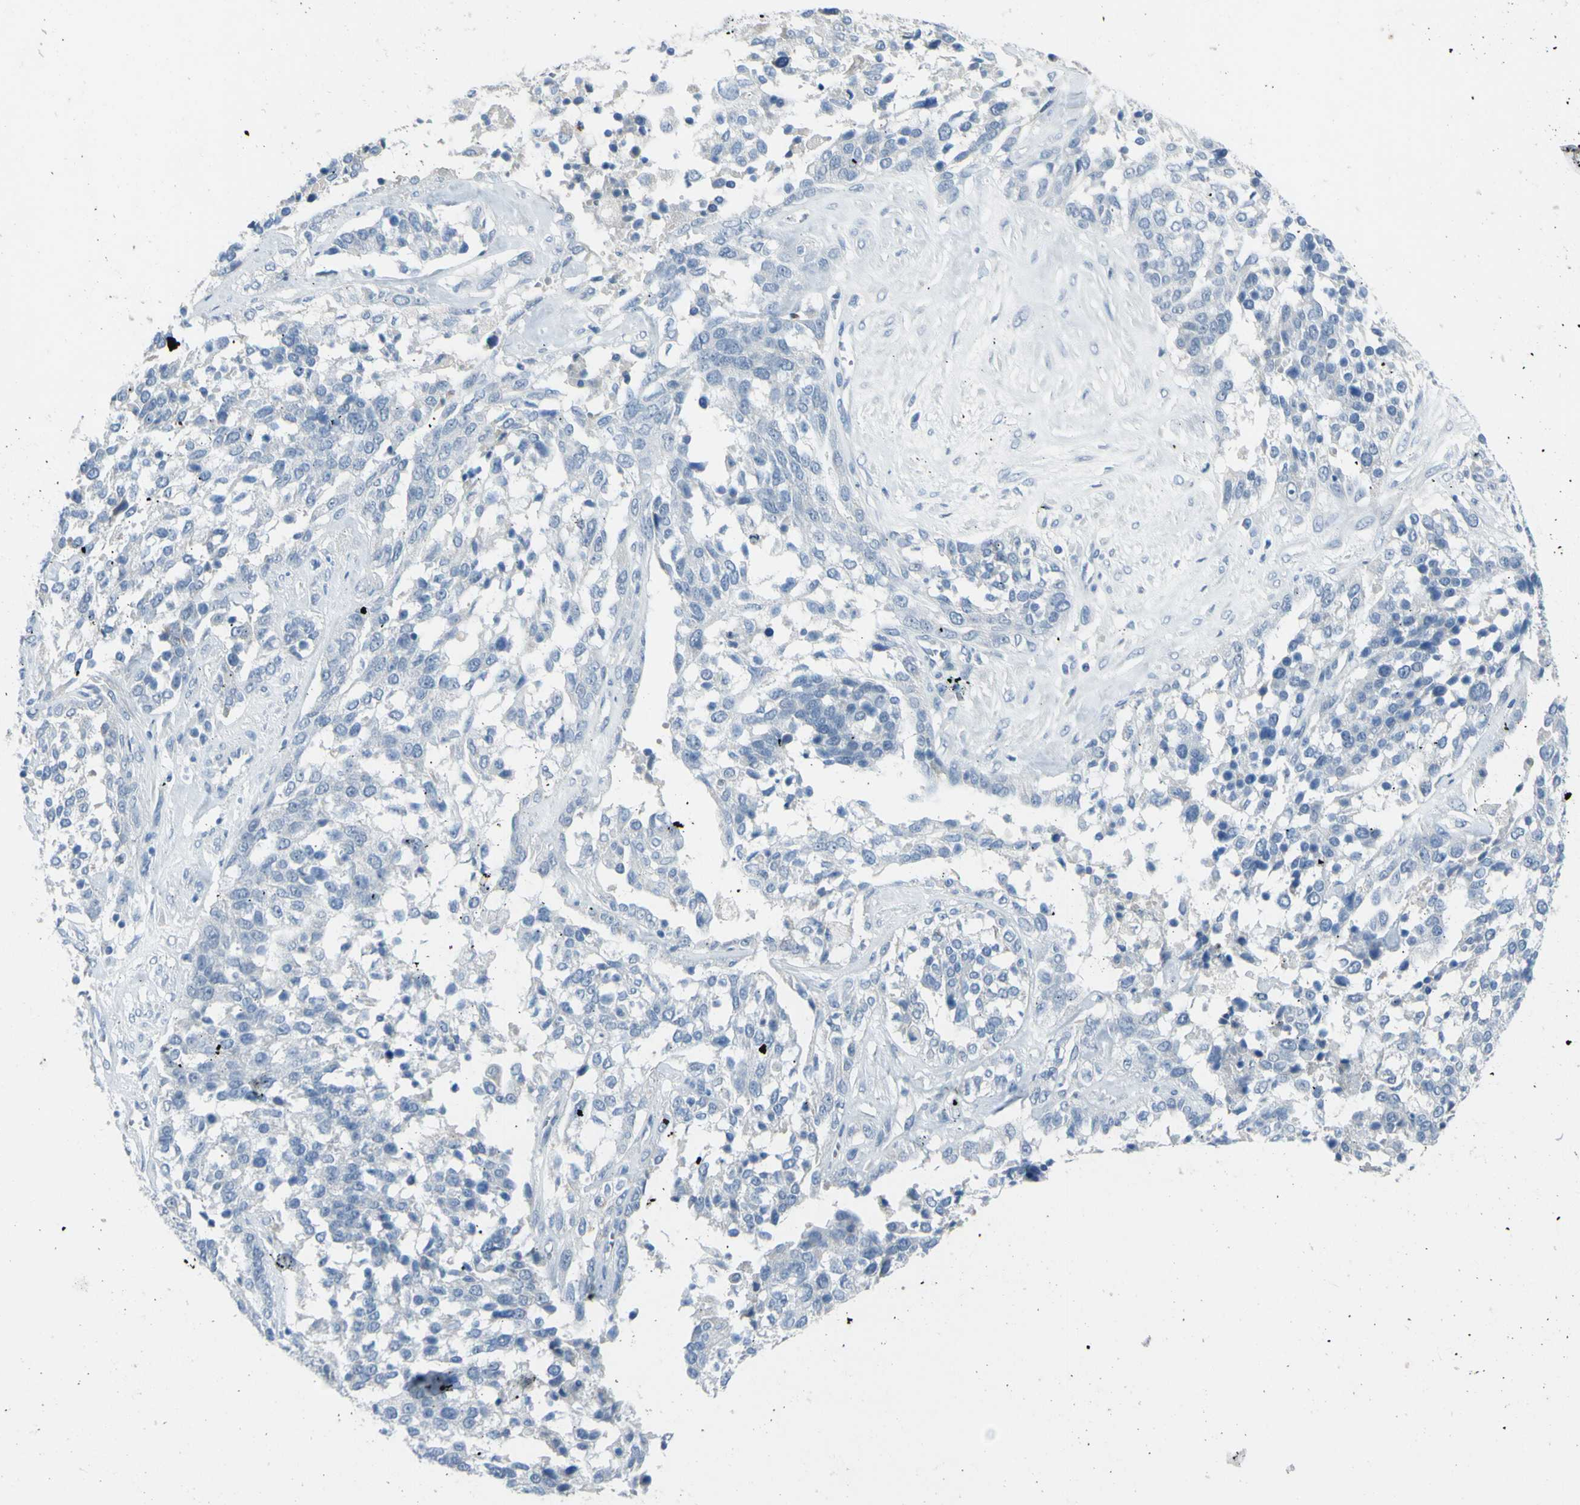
{"staining": {"intensity": "negative", "quantity": "none", "location": "none"}, "tissue": "ovarian cancer", "cell_type": "Tumor cells", "image_type": "cancer", "snomed": [{"axis": "morphology", "description": "Cystadenocarcinoma, serous, NOS"}, {"axis": "topography", "description": "Ovary"}], "caption": "Protein analysis of serous cystadenocarcinoma (ovarian) exhibits no significant staining in tumor cells. The staining was performed using DAB to visualize the protein expression in brown, while the nuclei were stained in blue with hematoxylin (Magnification: 20x).", "gene": "ZNF557", "patient": {"sex": "female", "age": 44}}